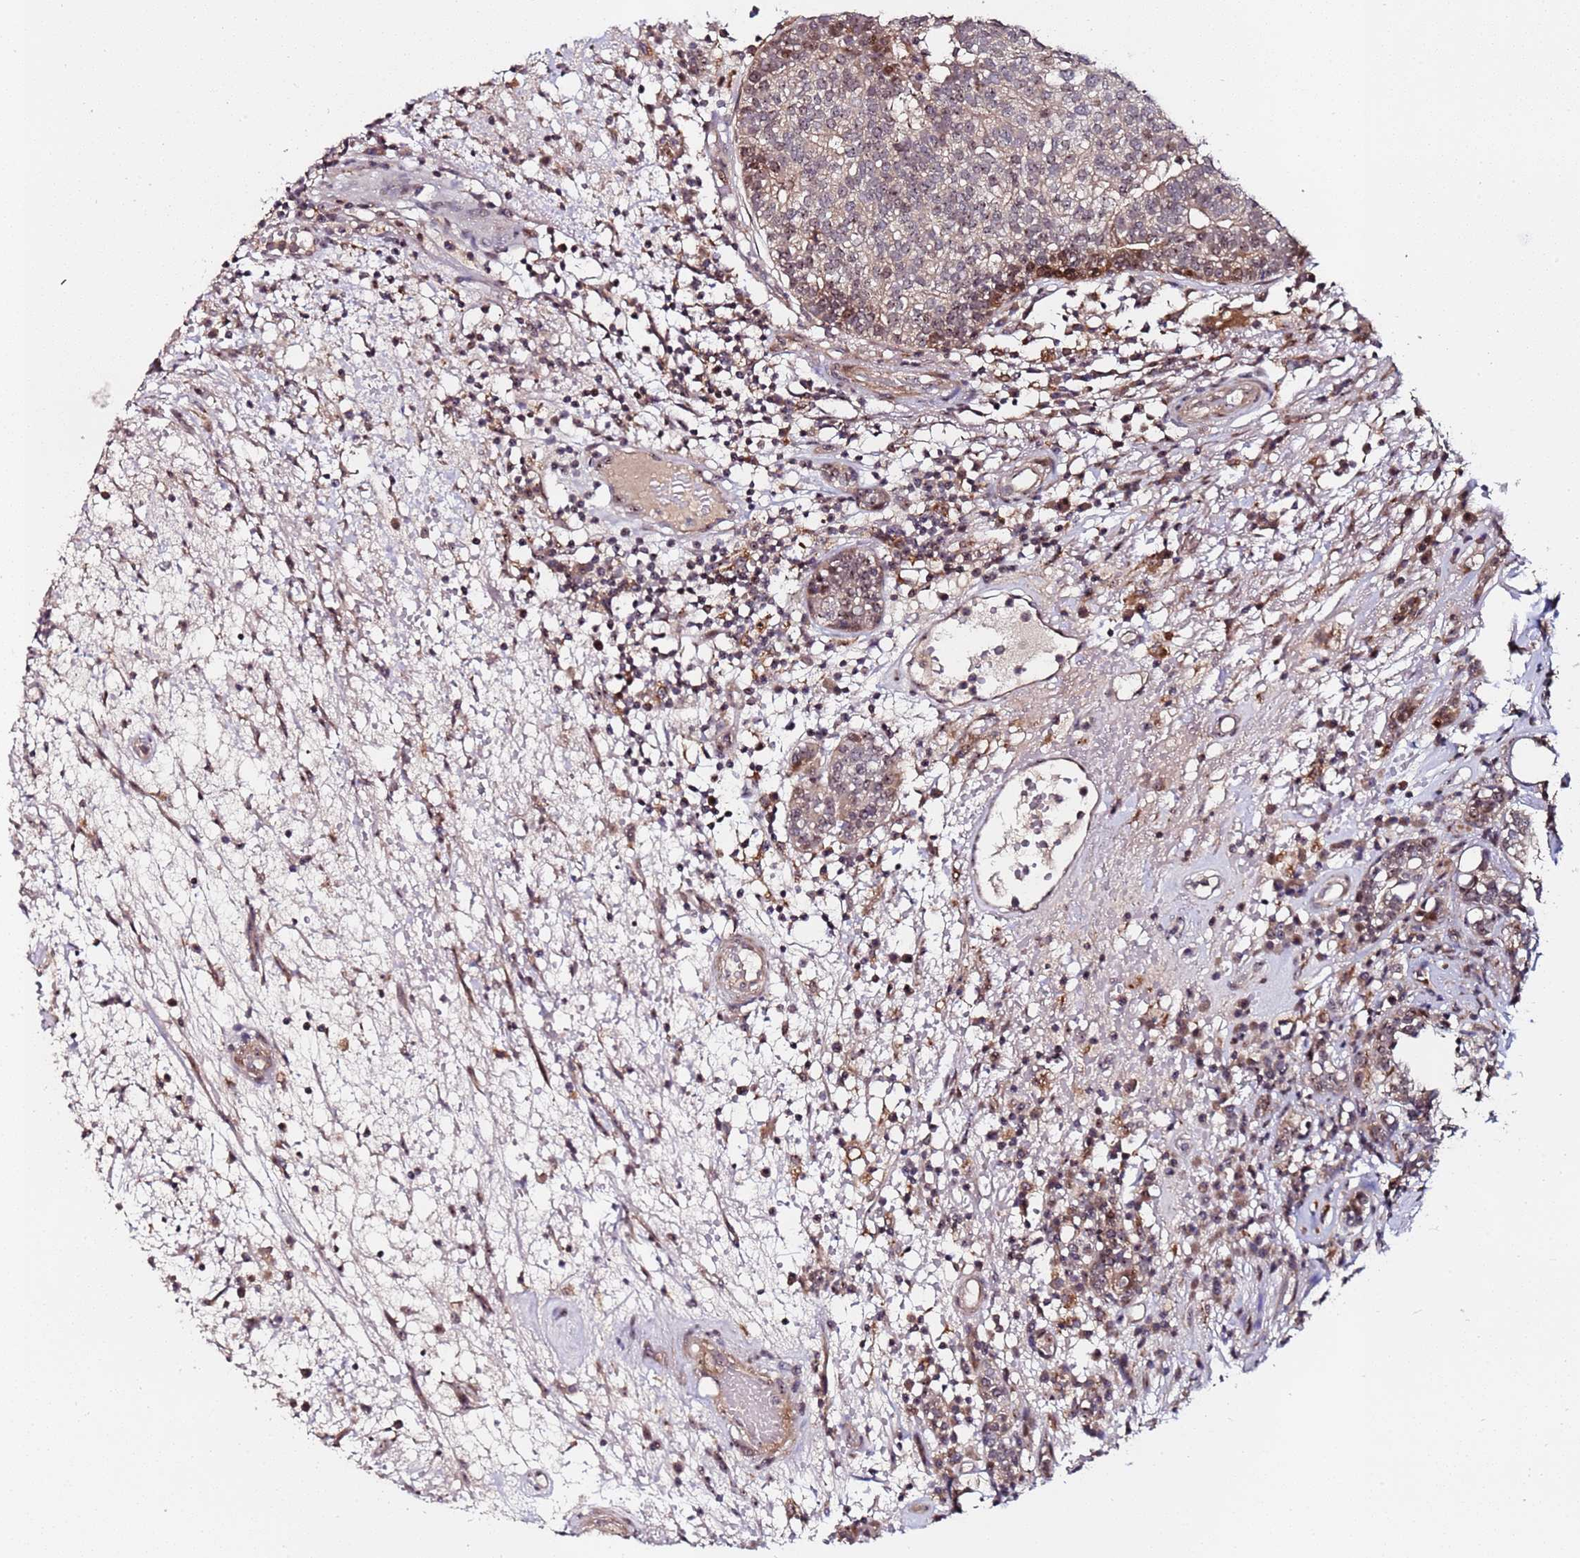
{"staining": {"intensity": "weak", "quantity": "25%-75%", "location": "cytoplasmic/membranous,nuclear"}, "tissue": "head and neck cancer", "cell_type": "Tumor cells", "image_type": "cancer", "snomed": [{"axis": "morphology", "description": "Adenocarcinoma, NOS"}, {"axis": "topography", "description": "Salivary gland"}, {"axis": "topography", "description": "Head-Neck"}], "caption": "Human head and neck adenocarcinoma stained with a protein marker demonstrates weak staining in tumor cells.", "gene": "KRI1", "patient": {"sex": "female", "age": 65}}